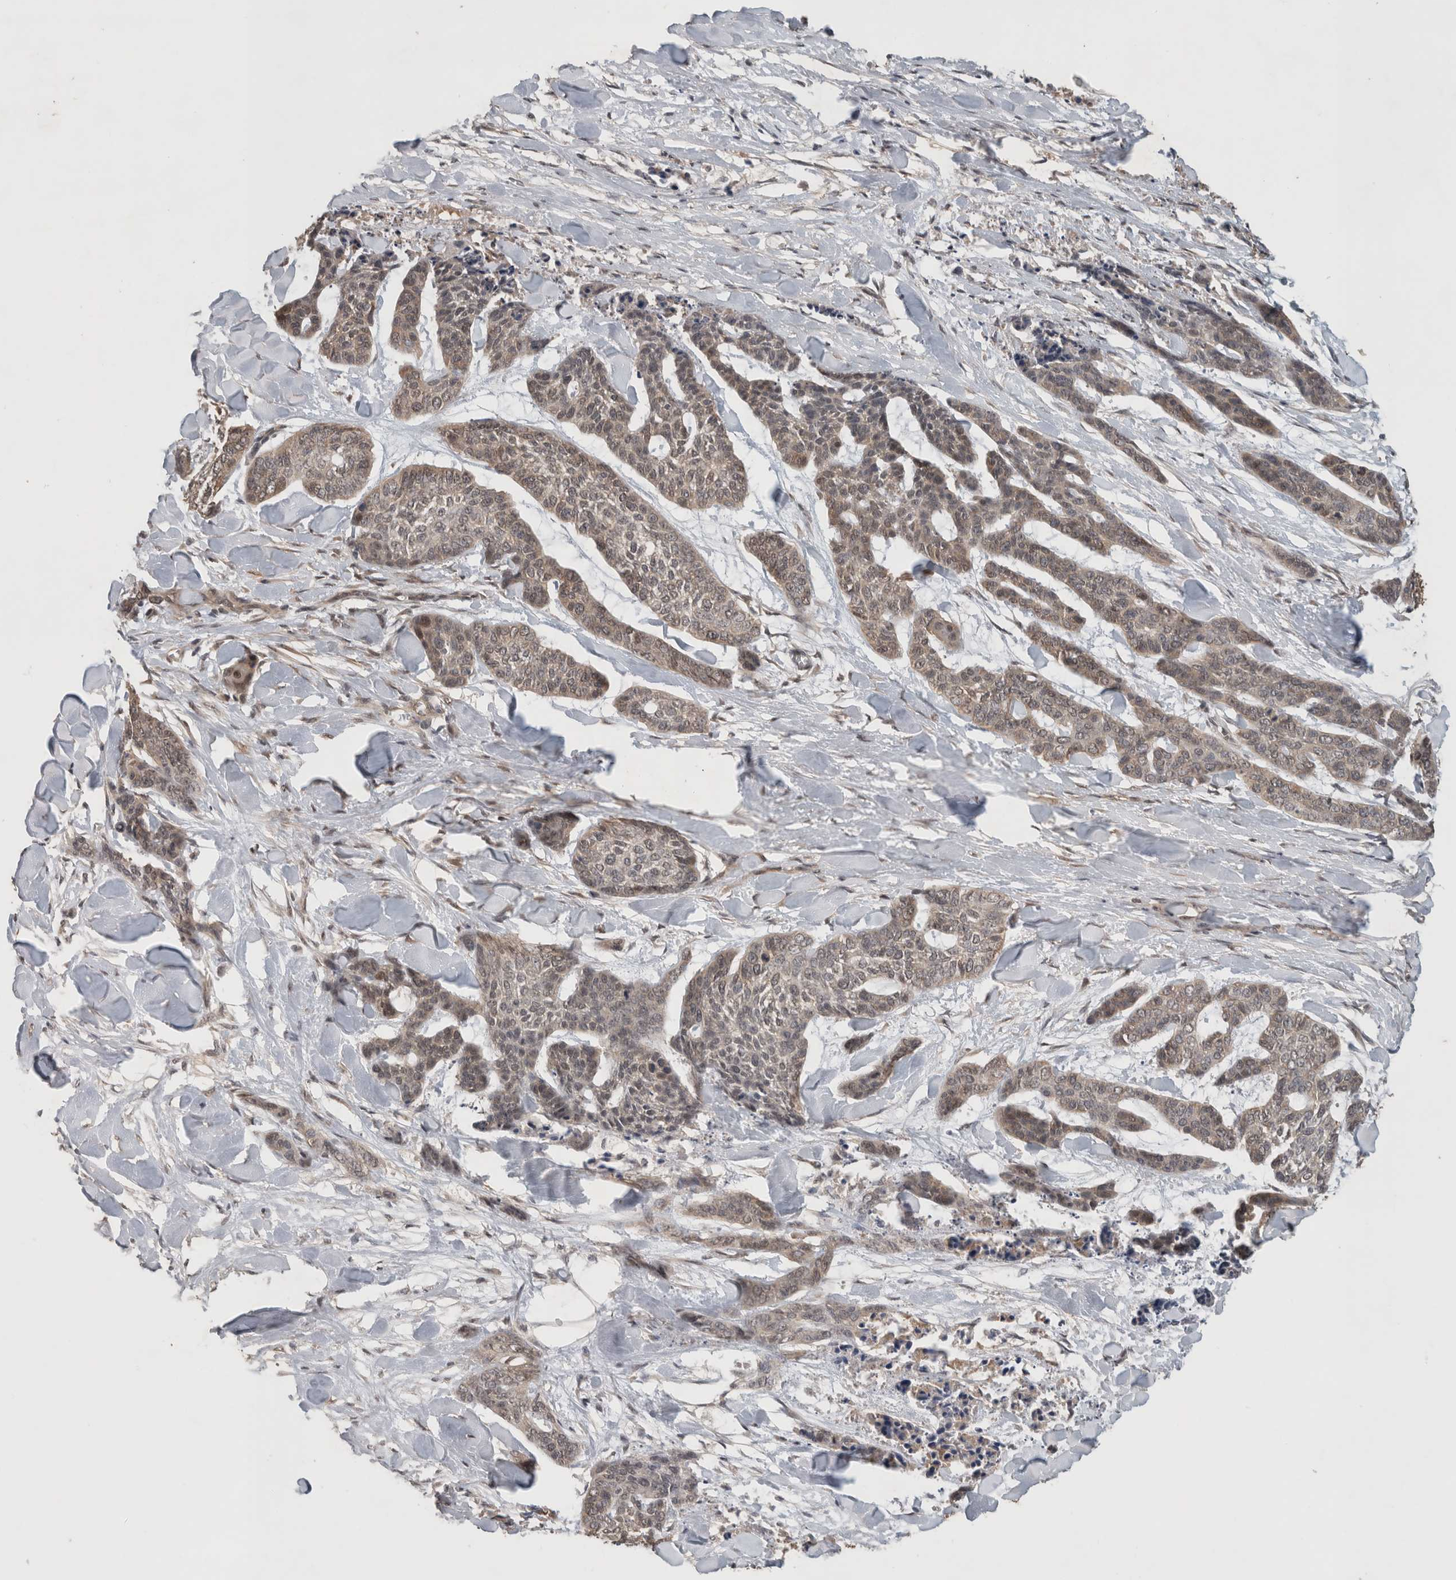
{"staining": {"intensity": "weak", "quantity": "25%-75%", "location": "cytoplasmic/membranous"}, "tissue": "skin cancer", "cell_type": "Tumor cells", "image_type": "cancer", "snomed": [{"axis": "morphology", "description": "Basal cell carcinoma"}, {"axis": "topography", "description": "Skin"}], "caption": "Tumor cells show low levels of weak cytoplasmic/membranous expression in about 25%-75% of cells in skin basal cell carcinoma.", "gene": "OTUD7B", "patient": {"sex": "female", "age": 64}}